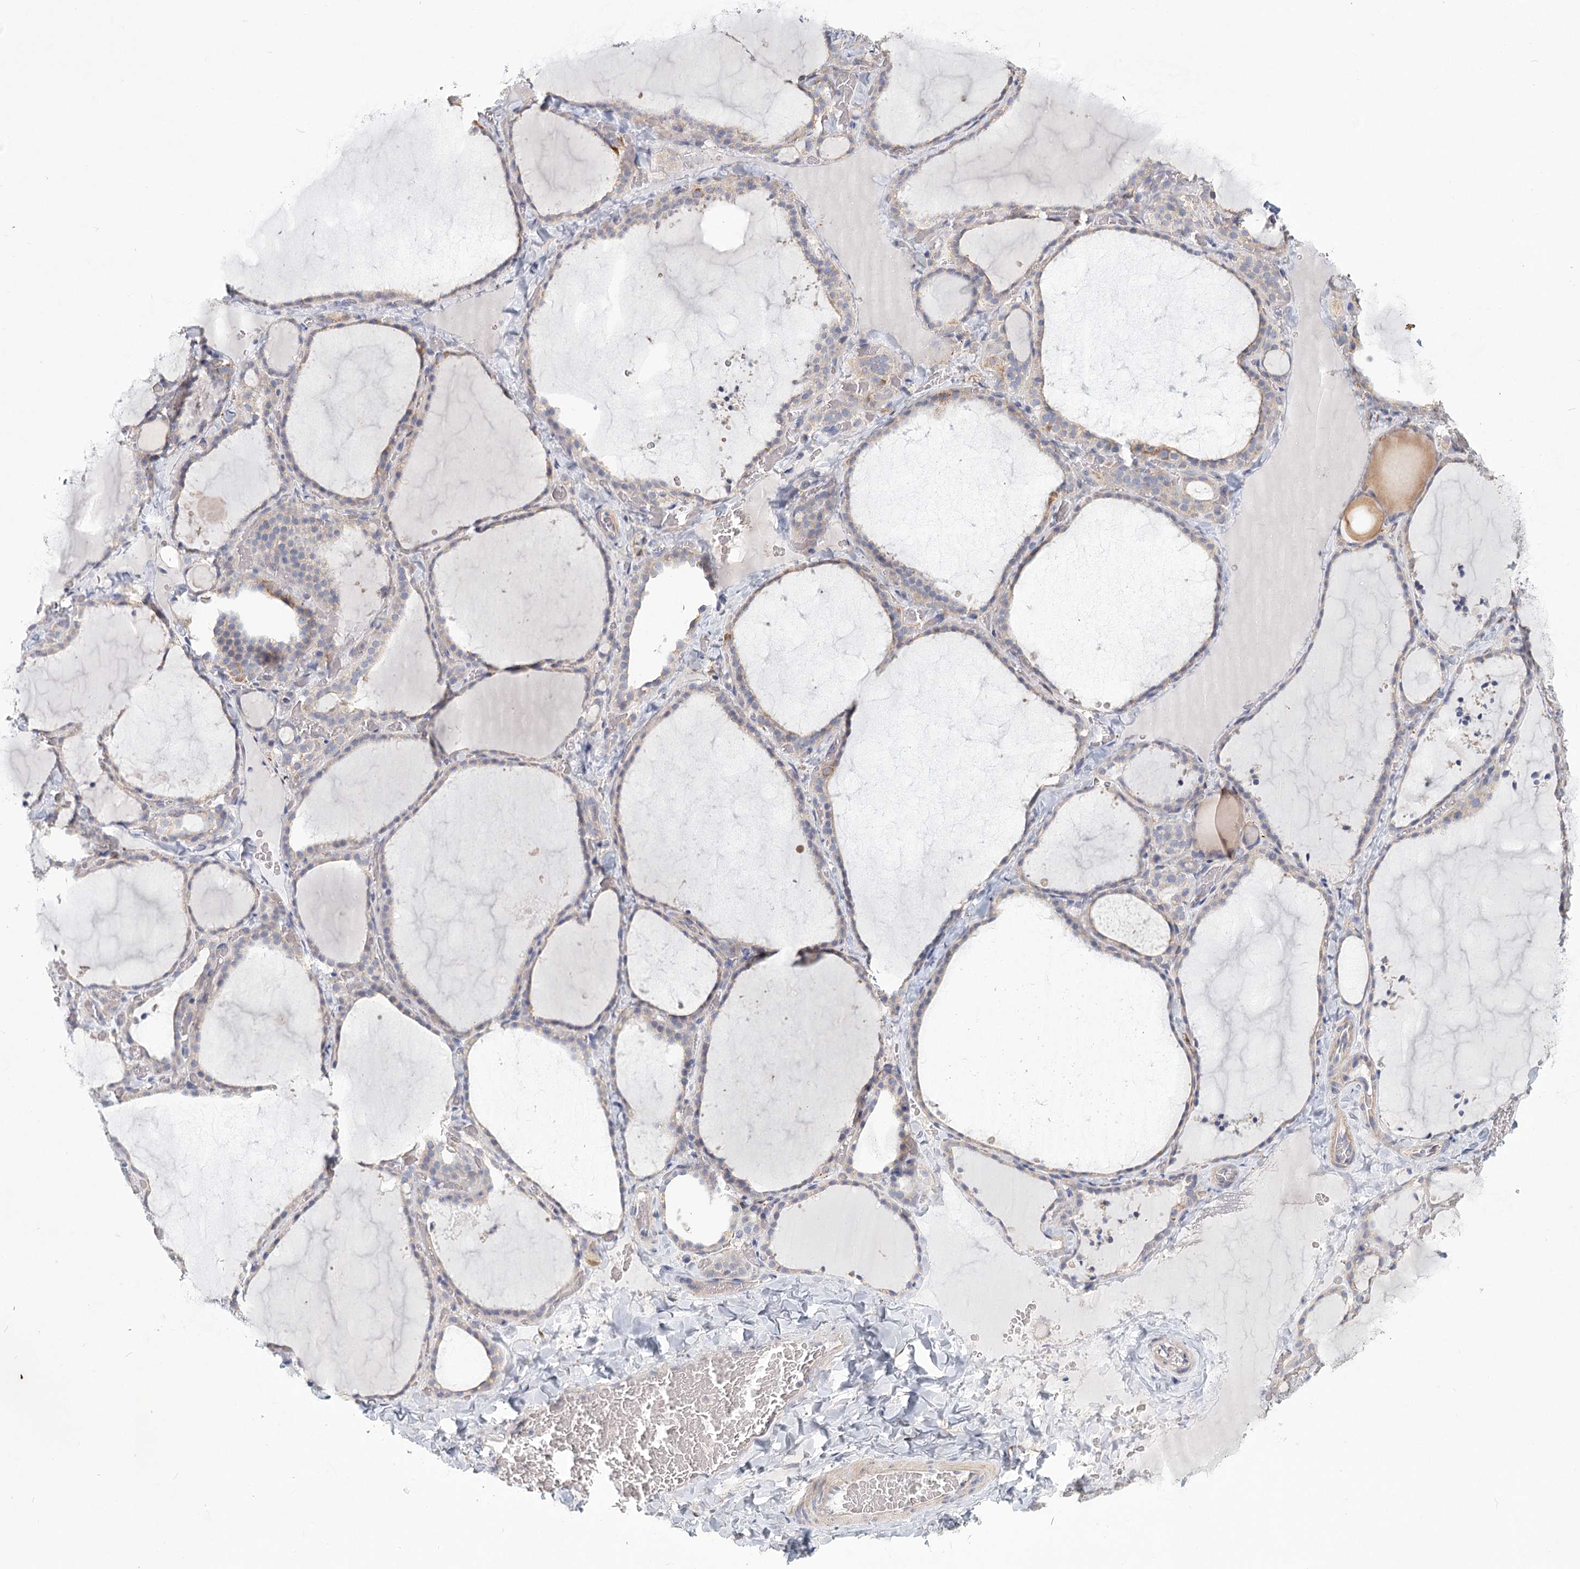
{"staining": {"intensity": "negative", "quantity": "none", "location": "none"}, "tissue": "thyroid gland", "cell_type": "Glandular cells", "image_type": "normal", "snomed": [{"axis": "morphology", "description": "Normal tissue, NOS"}, {"axis": "topography", "description": "Thyroid gland"}], "caption": "Immunohistochemical staining of unremarkable thyroid gland shows no significant expression in glandular cells.", "gene": "CNTLN", "patient": {"sex": "female", "age": 22}}